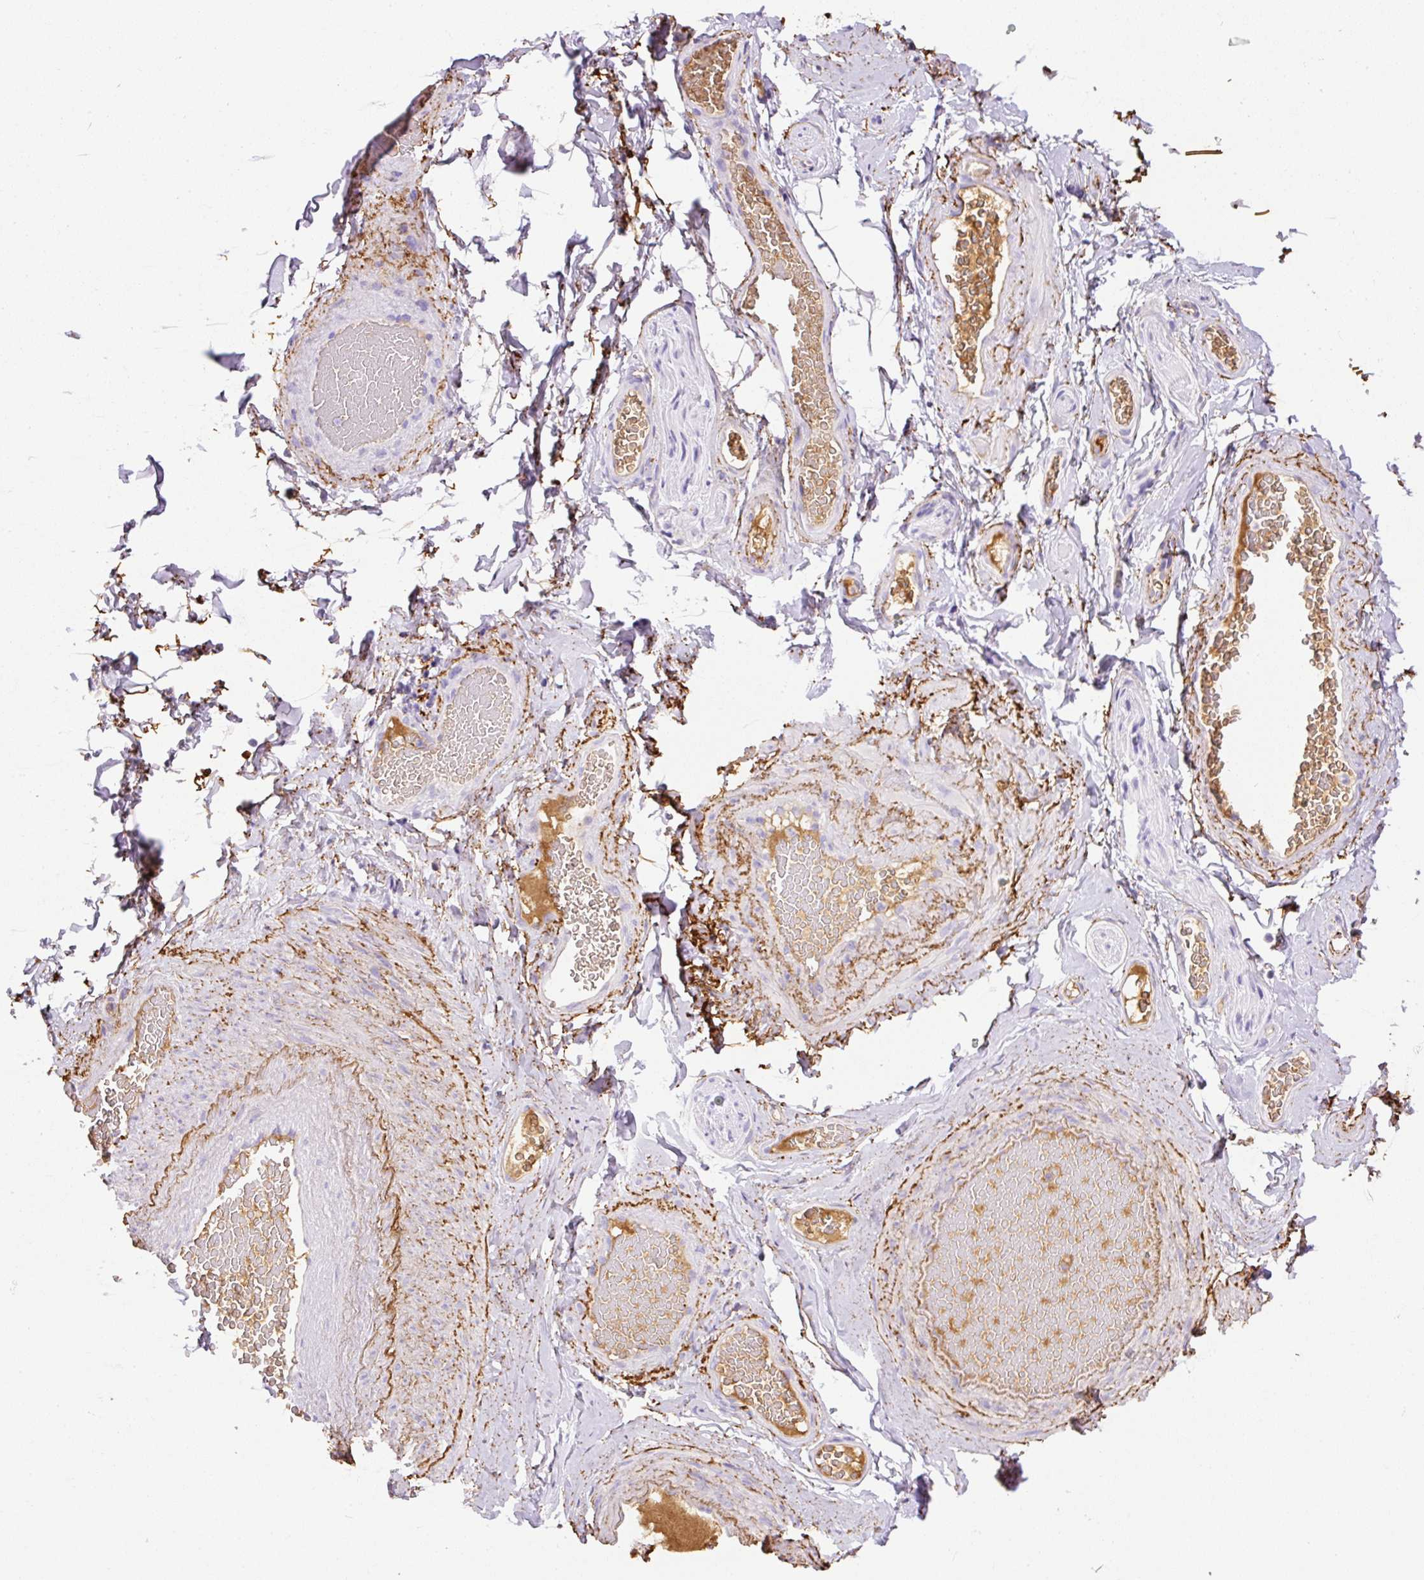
{"staining": {"intensity": "negative", "quantity": "none", "location": "none"}, "tissue": "adipose tissue", "cell_type": "Adipocytes", "image_type": "normal", "snomed": [{"axis": "morphology", "description": "Normal tissue, NOS"}, {"axis": "topography", "description": "Vascular tissue"}, {"axis": "topography", "description": "Peripheral nerve tissue"}], "caption": "This is an immunohistochemistry (IHC) photomicrograph of normal adipose tissue. There is no expression in adipocytes.", "gene": "APCS", "patient": {"sex": "male", "age": 41}}